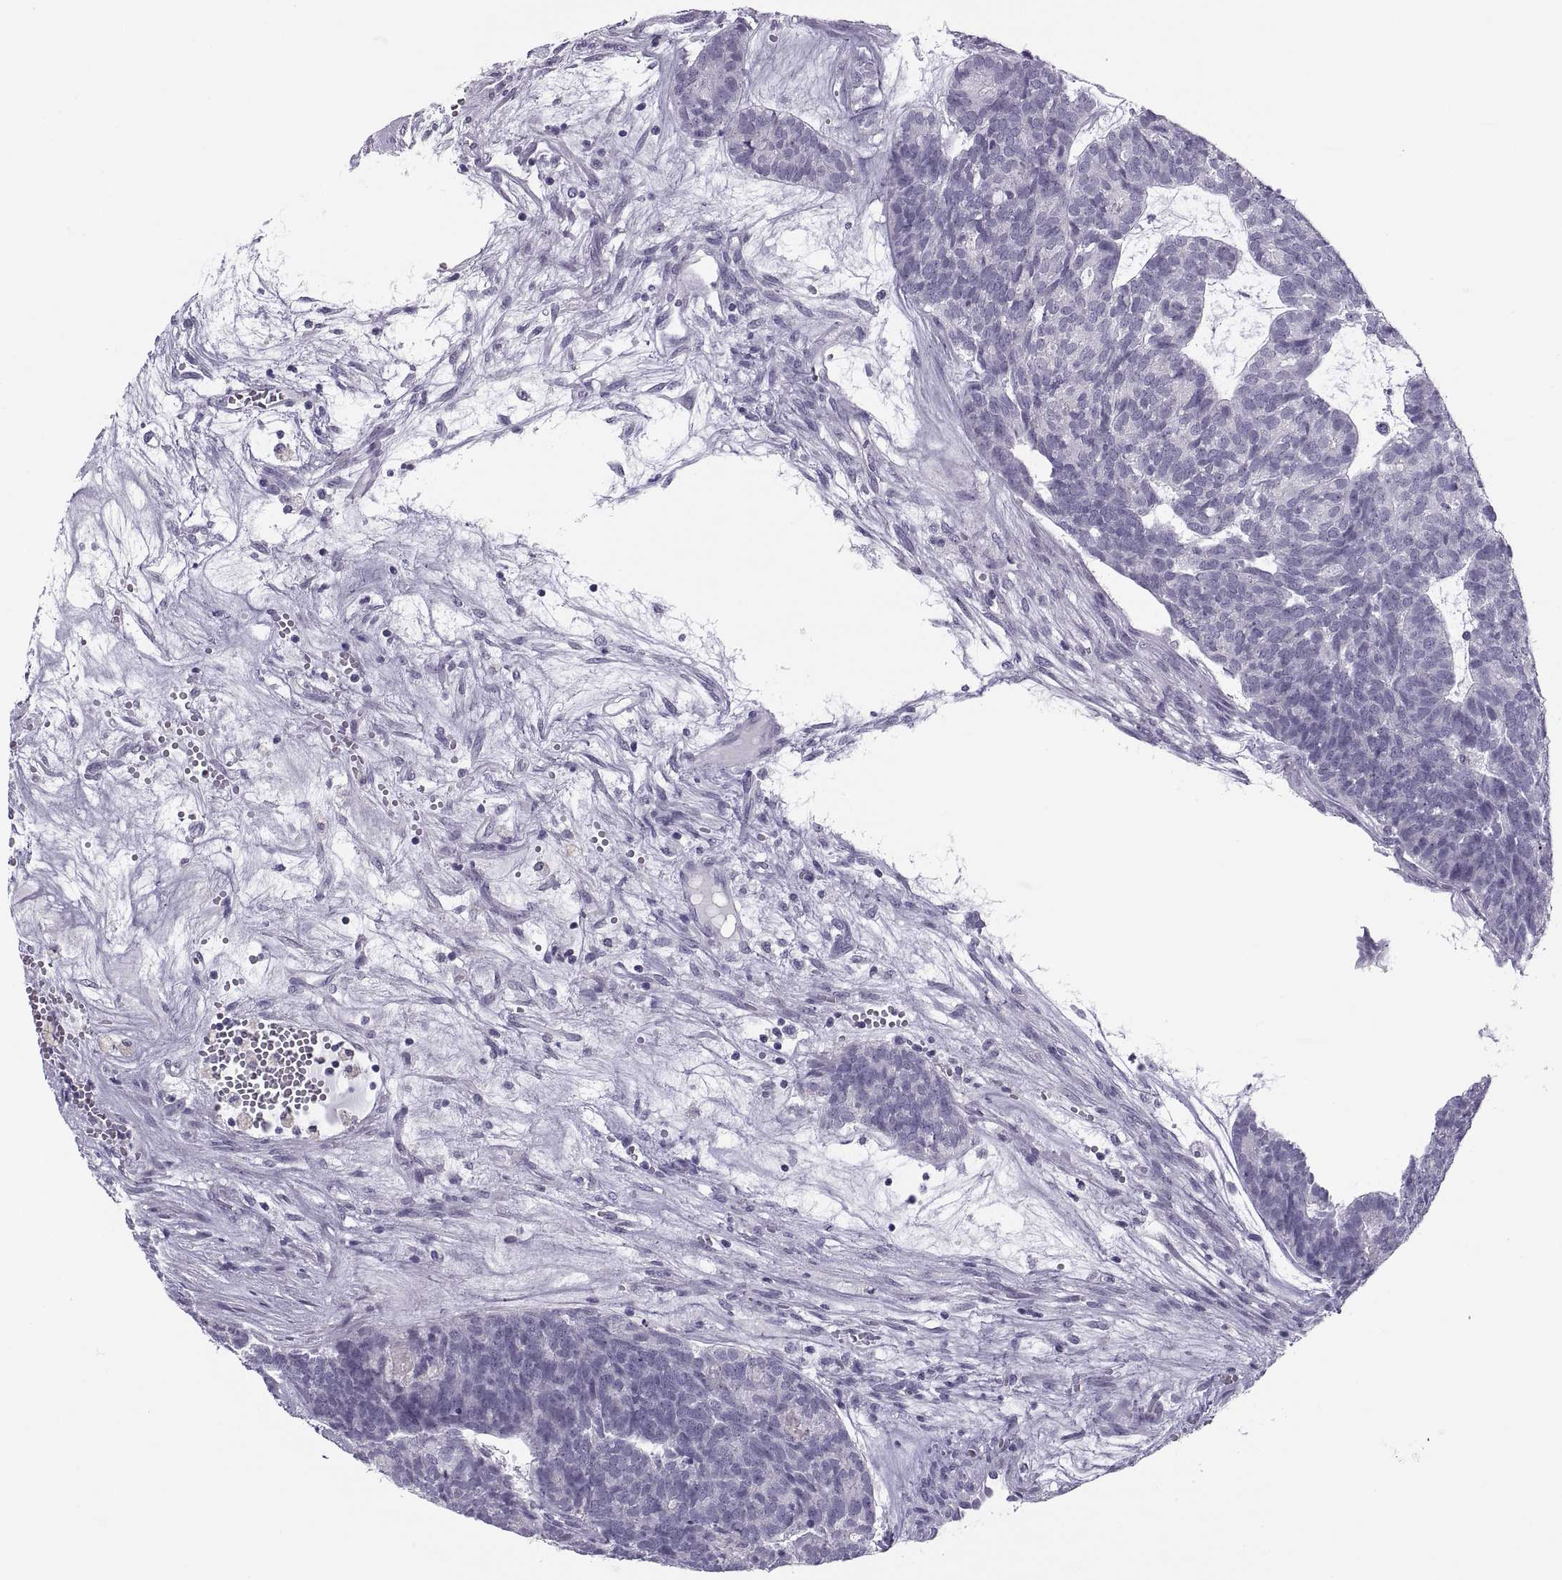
{"staining": {"intensity": "negative", "quantity": "none", "location": "none"}, "tissue": "head and neck cancer", "cell_type": "Tumor cells", "image_type": "cancer", "snomed": [{"axis": "morphology", "description": "Adenocarcinoma, NOS"}, {"axis": "topography", "description": "Head-Neck"}], "caption": "DAB immunohistochemical staining of human head and neck cancer exhibits no significant expression in tumor cells. (DAB (3,3'-diaminobenzidine) IHC, high magnification).", "gene": "C3orf22", "patient": {"sex": "female", "age": 81}}